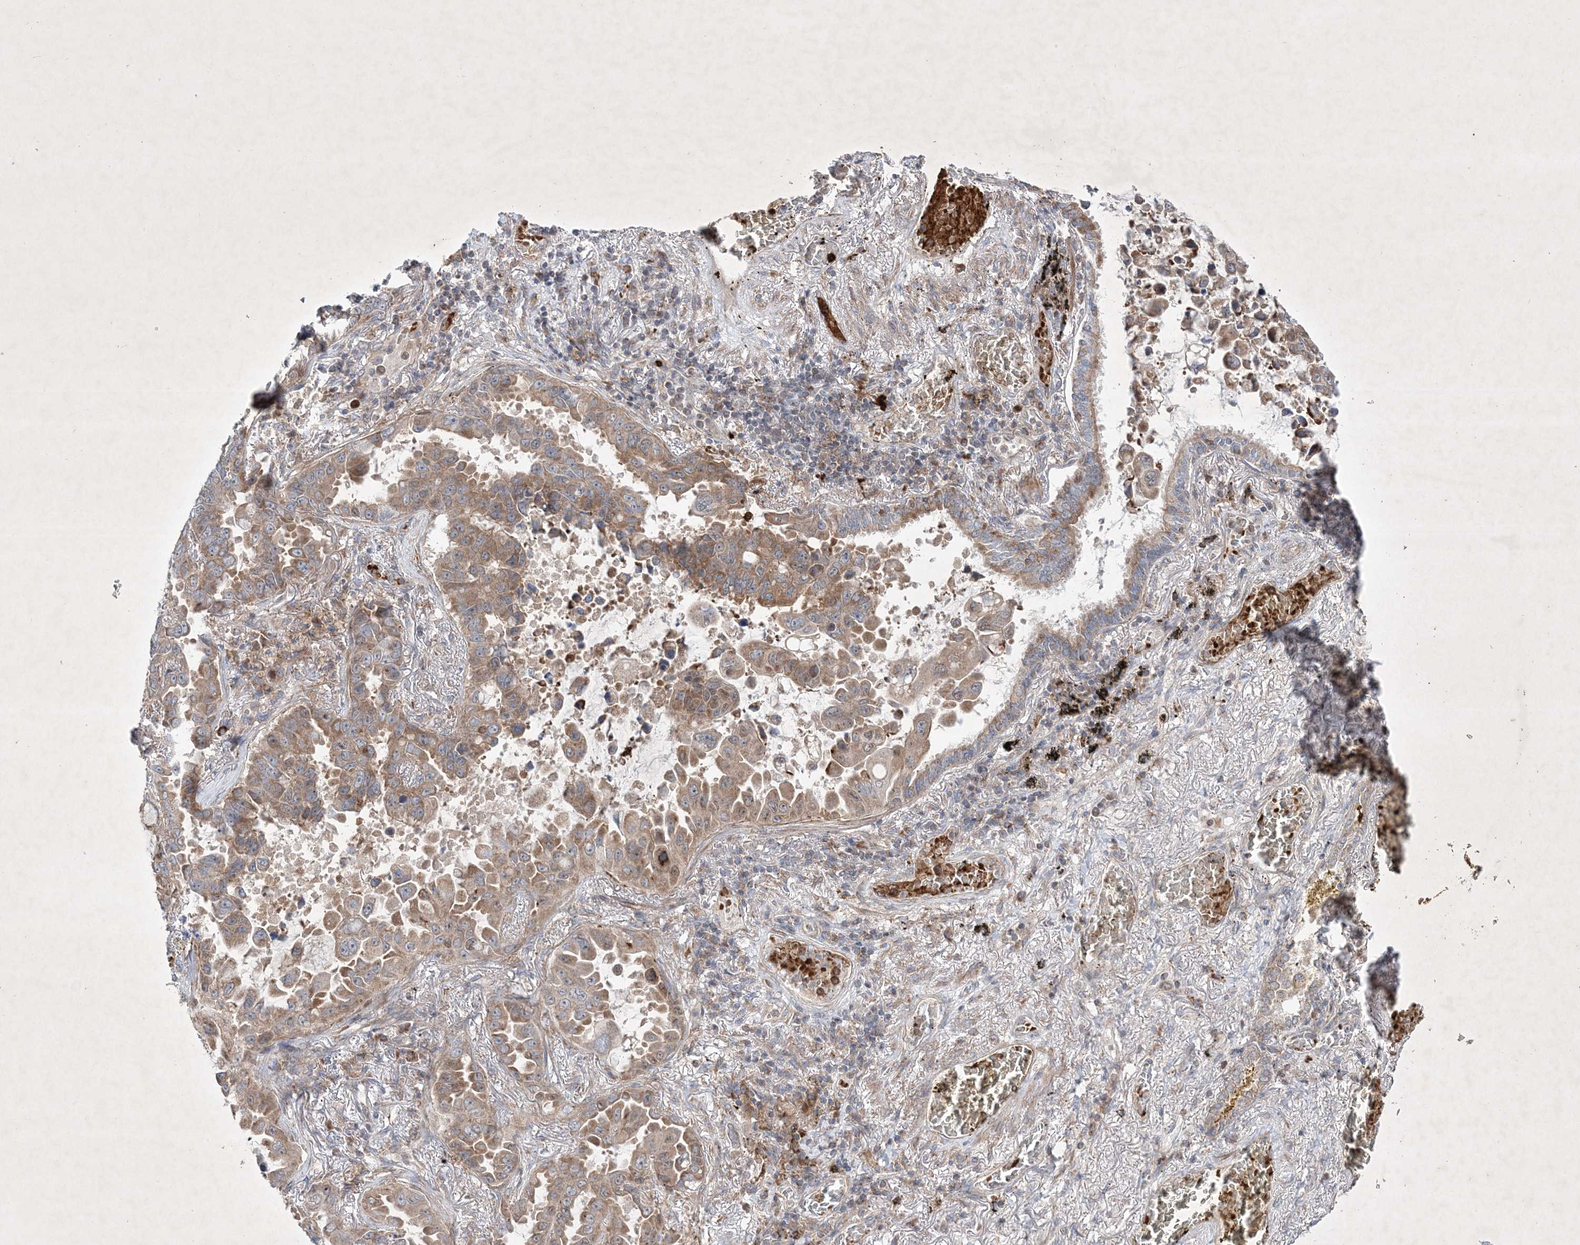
{"staining": {"intensity": "moderate", "quantity": ">75%", "location": "cytoplasmic/membranous"}, "tissue": "lung cancer", "cell_type": "Tumor cells", "image_type": "cancer", "snomed": [{"axis": "morphology", "description": "Adenocarcinoma, NOS"}, {"axis": "topography", "description": "Lung"}], "caption": "Protein expression analysis of human lung adenocarcinoma reveals moderate cytoplasmic/membranous staining in approximately >75% of tumor cells.", "gene": "OPA1", "patient": {"sex": "male", "age": 64}}